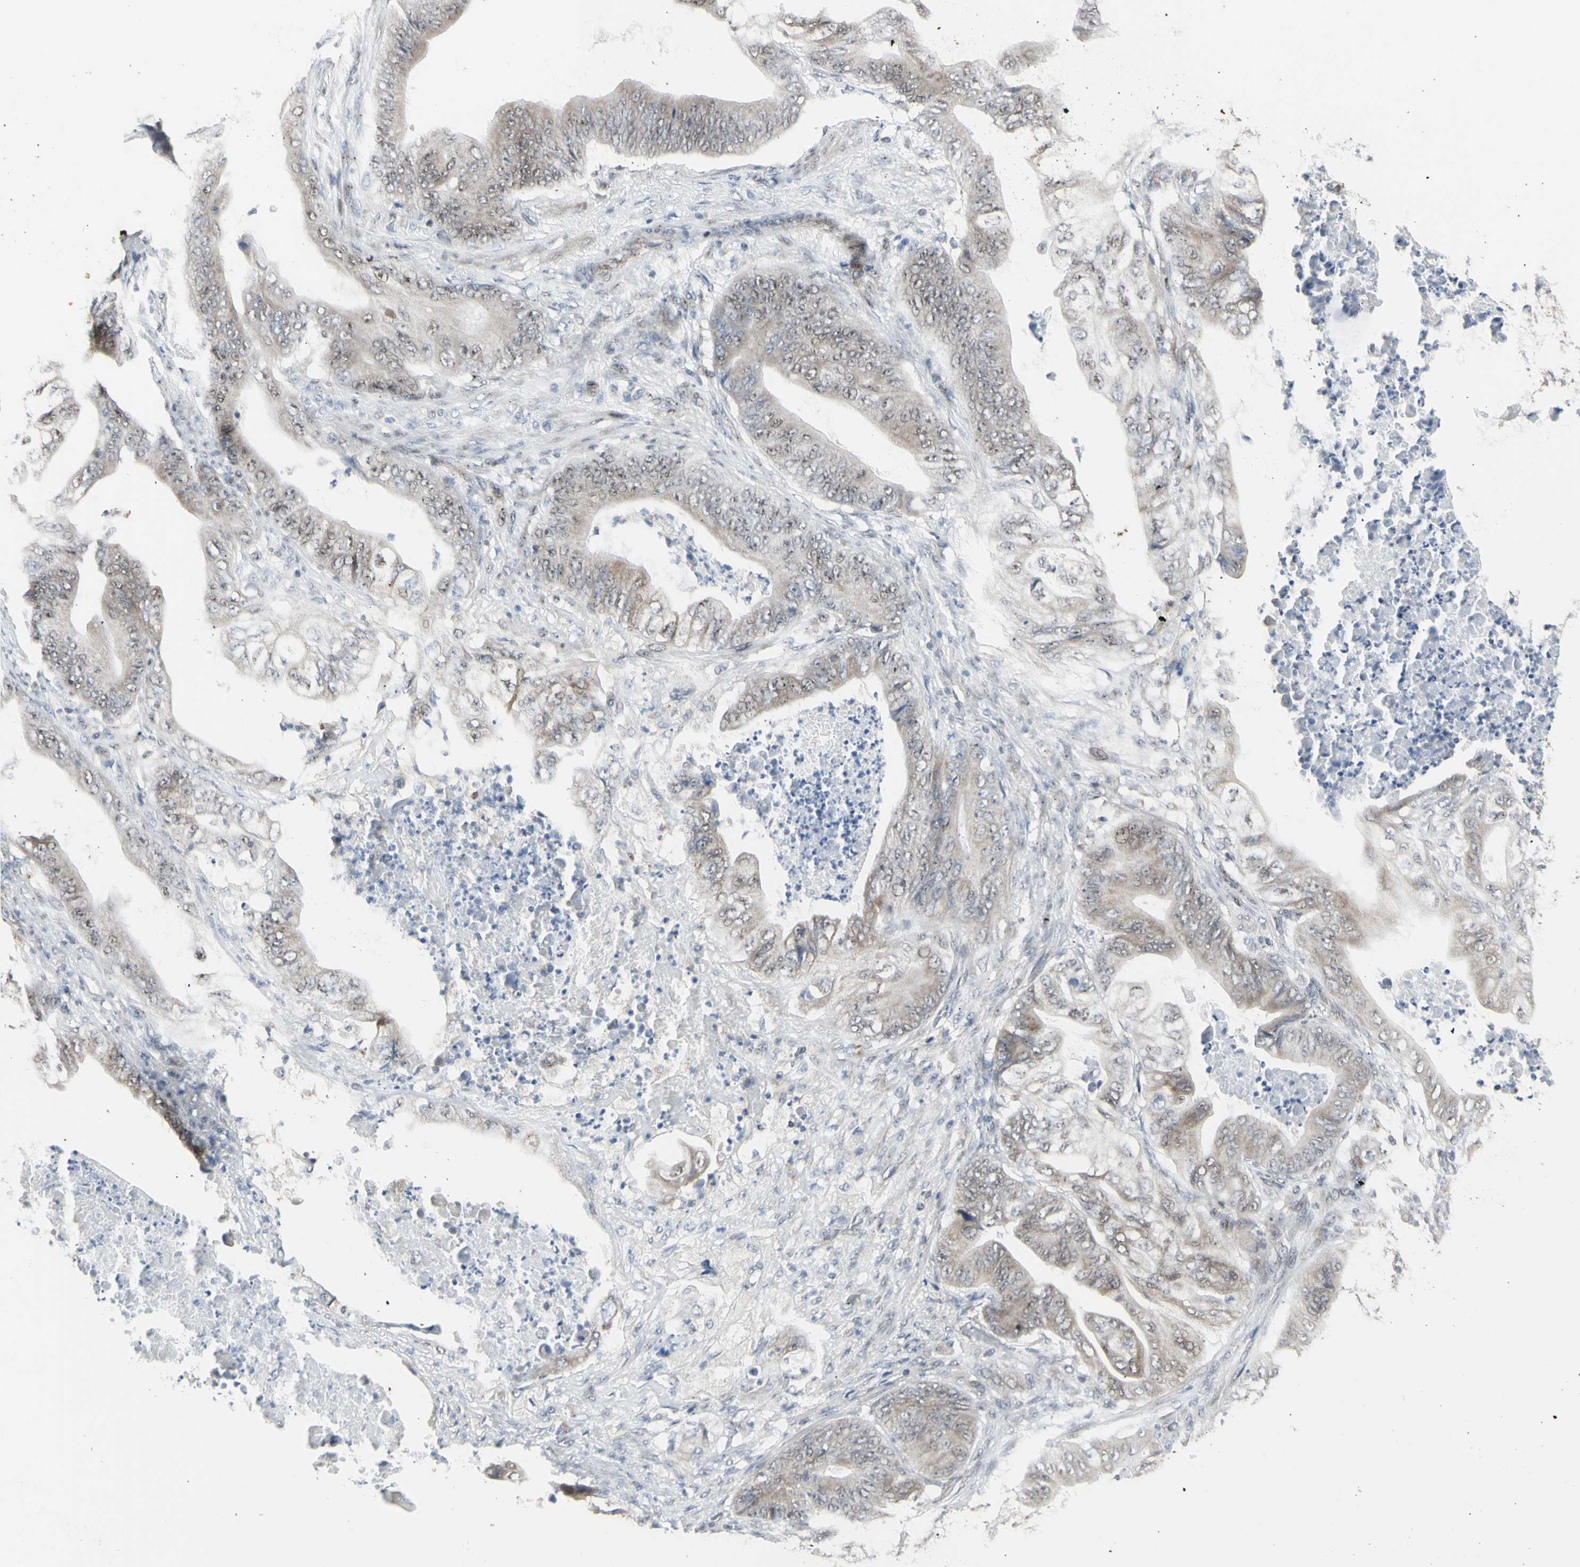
{"staining": {"intensity": "negative", "quantity": "none", "location": "none"}, "tissue": "stomach cancer", "cell_type": "Tumor cells", "image_type": "cancer", "snomed": [{"axis": "morphology", "description": "Adenocarcinoma, NOS"}, {"axis": "topography", "description": "Stomach"}], "caption": "Human stomach adenocarcinoma stained for a protein using IHC shows no positivity in tumor cells.", "gene": "DHRS7B", "patient": {"sex": "female", "age": 73}}